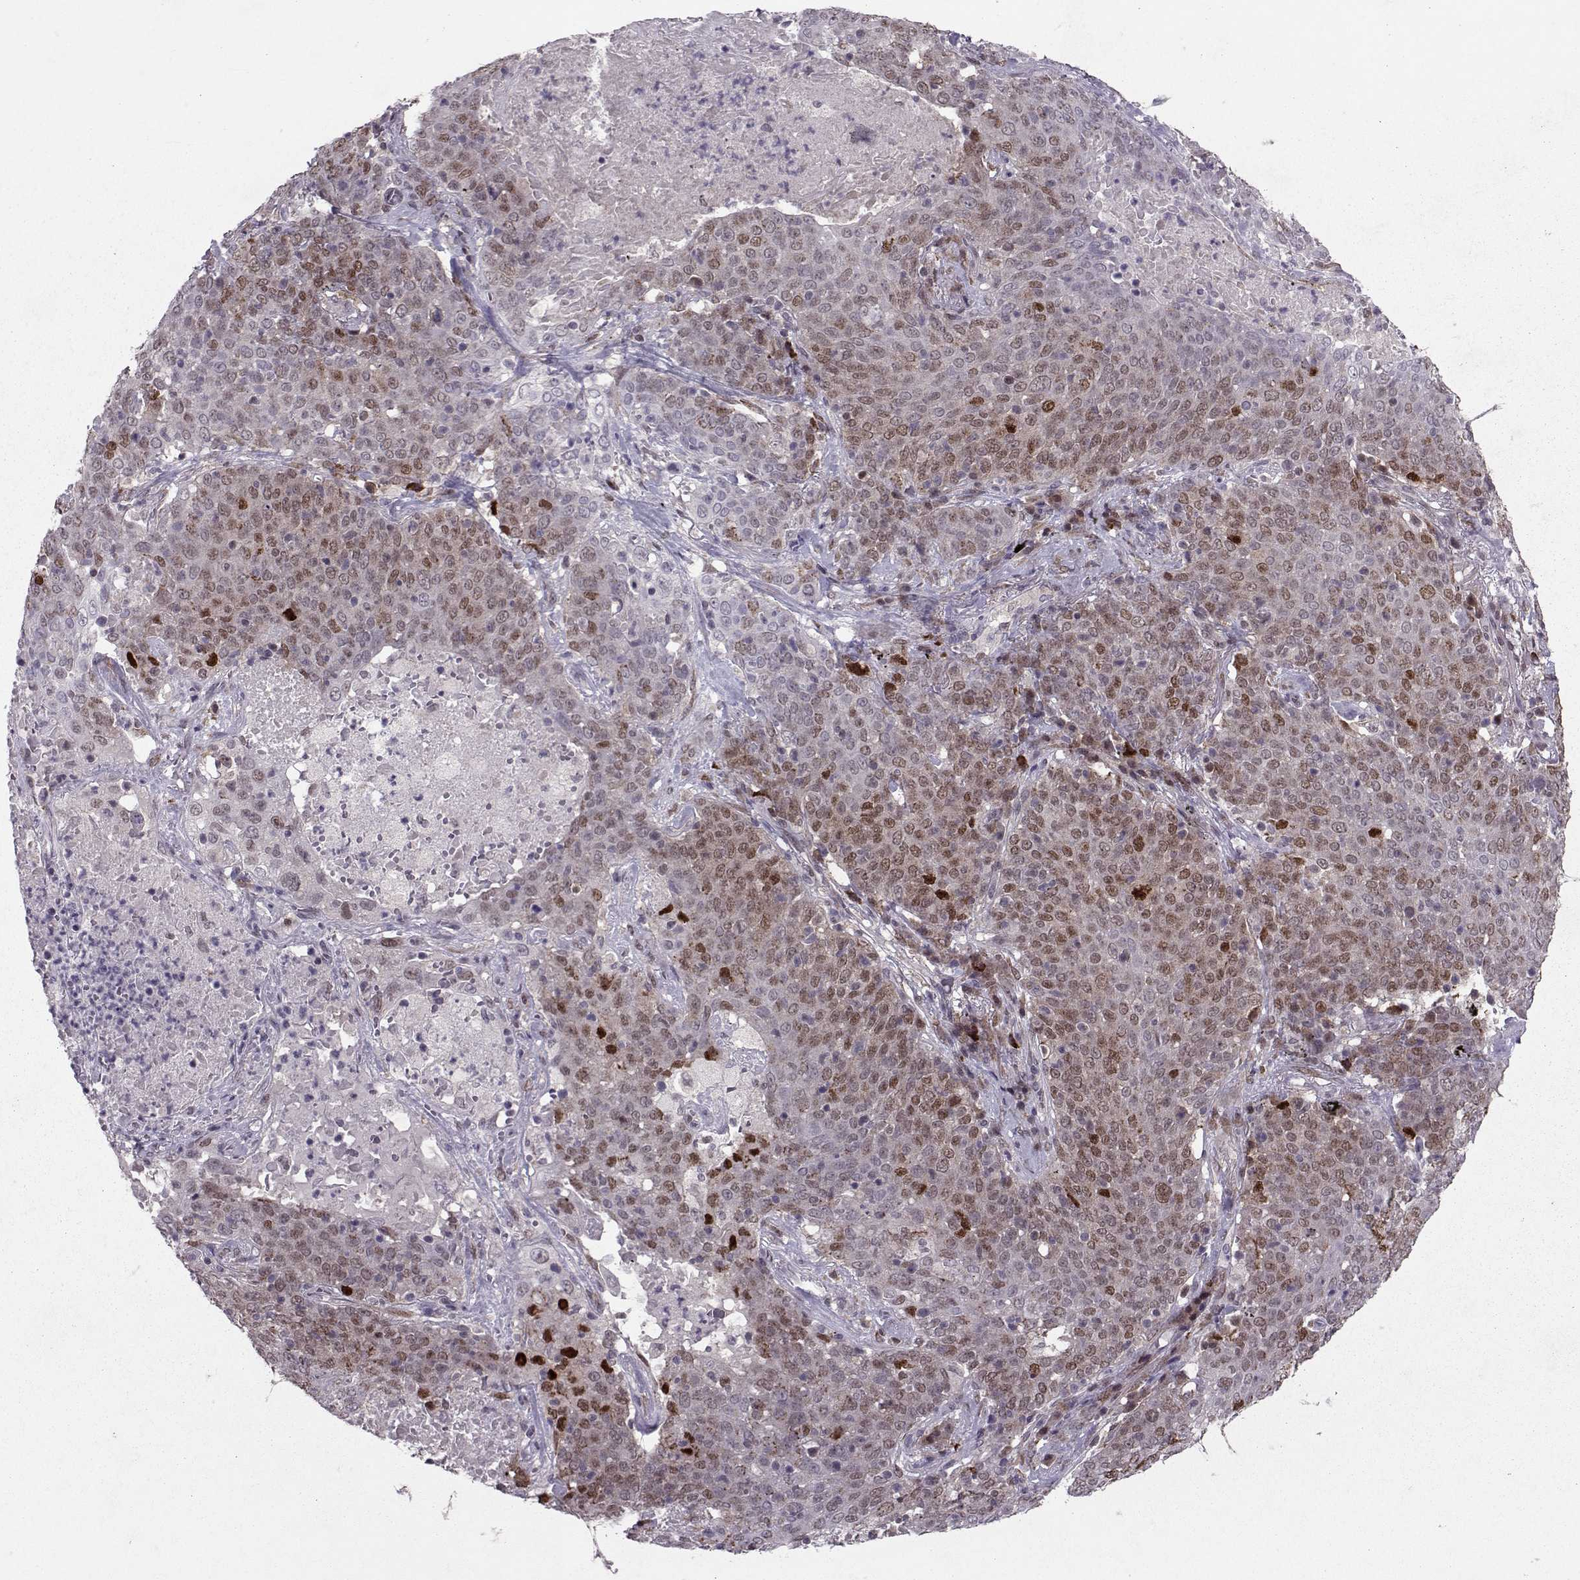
{"staining": {"intensity": "moderate", "quantity": "25%-75%", "location": "nuclear"}, "tissue": "lung cancer", "cell_type": "Tumor cells", "image_type": "cancer", "snomed": [{"axis": "morphology", "description": "Squamous cell carcinoma, NOS"}, {"axis": "topography", "description": "Lung"}], "caption": "DAB (3,3'-diaminobenzidine) immunohistochemical staining of squamous cell carcinoma (lung) shows moderate nuclear protein expression in about 25%-75% of tumor cells. Immunohistochemistry stains the protein of interest in brown and the nuclei are stained blue.", "gene": "CDK4", "patient": {"sex": "male", "age": 82}}